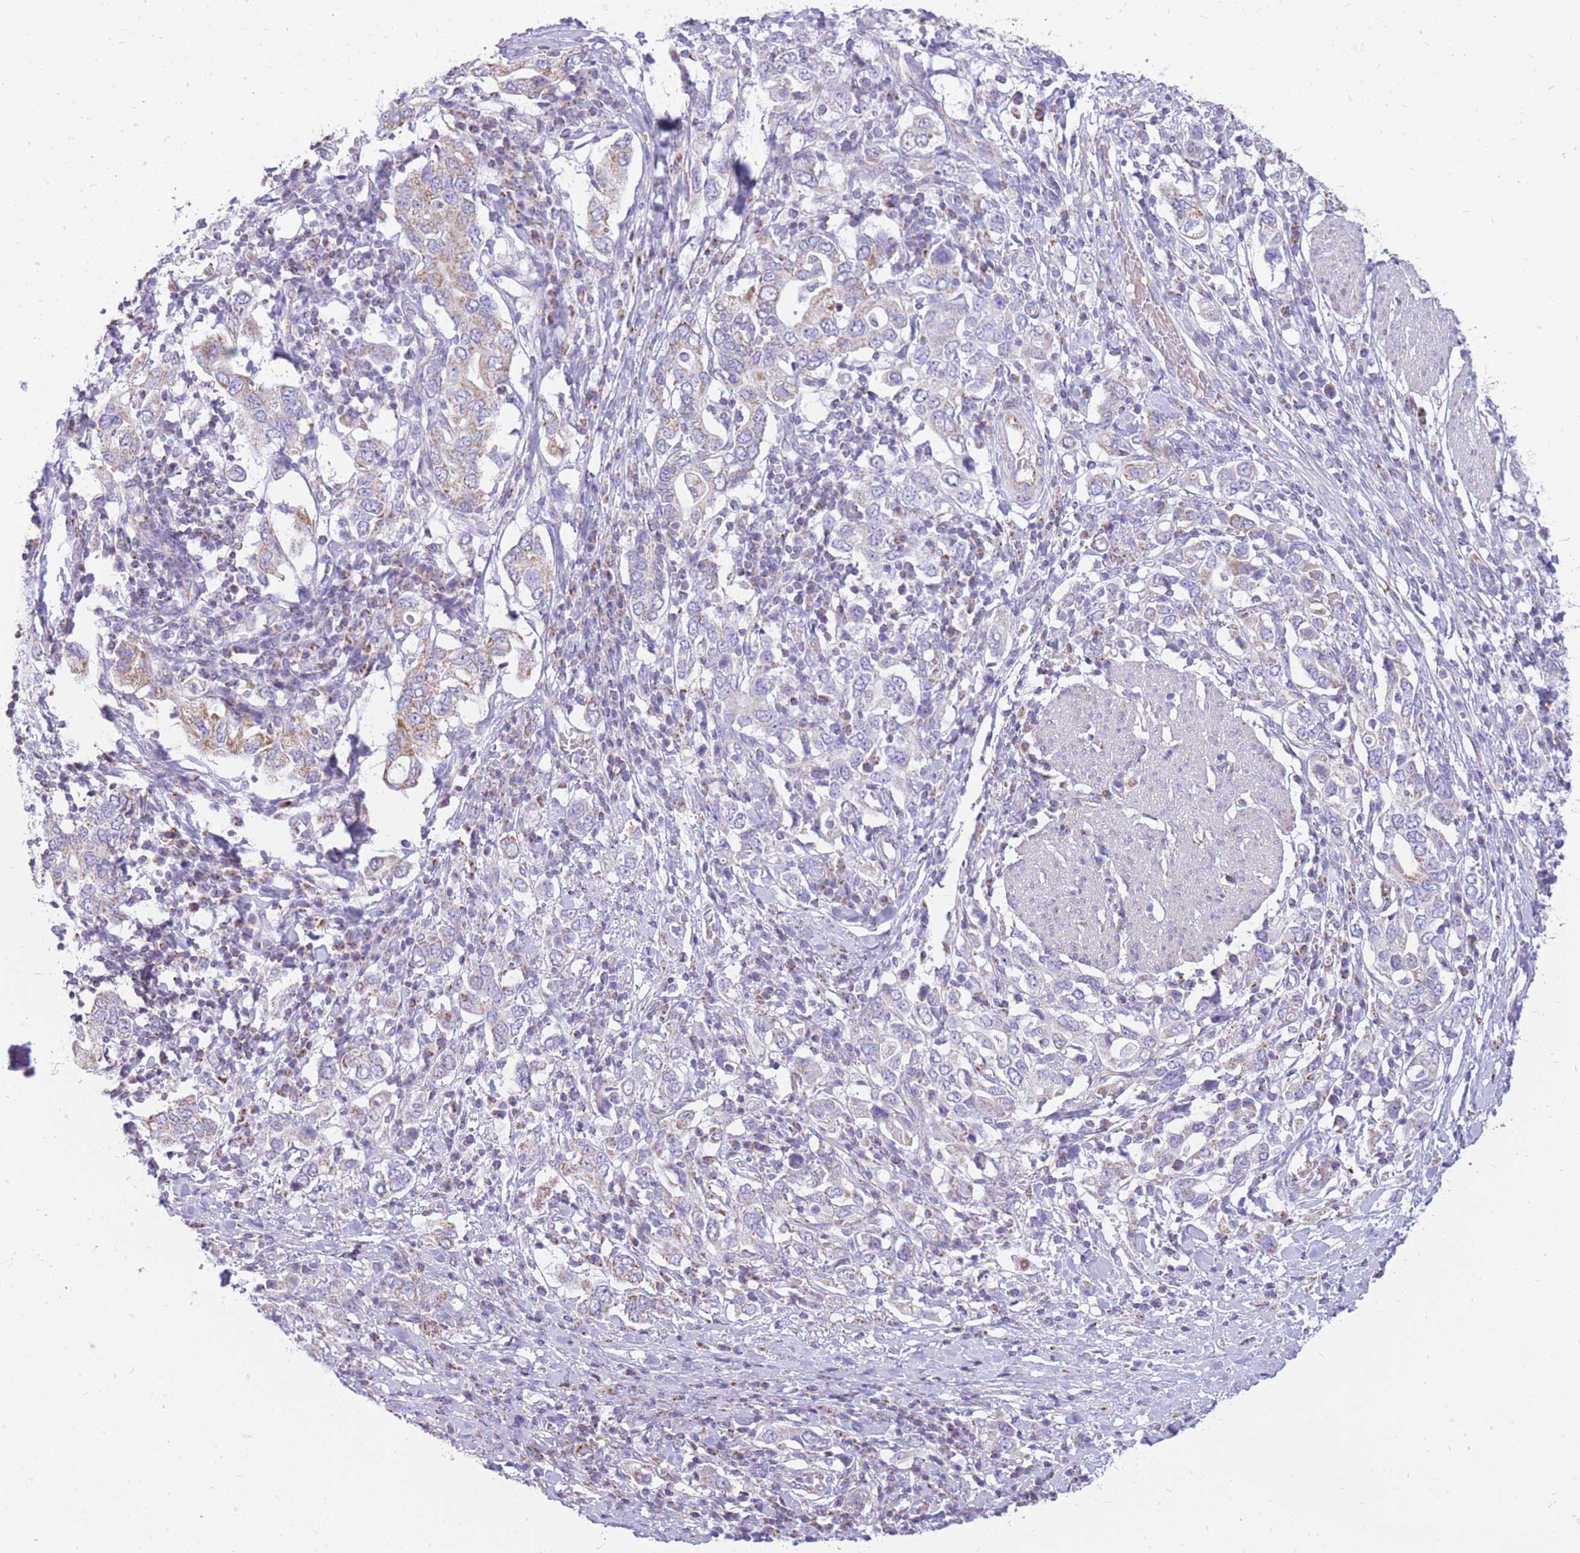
{"staining": {"intensity": "weak", "quantity": "<25%", "location": "cytoplasmic/membranous"}, "tissue": "stomach cancer", "cell_type": "Tumor cells", "image_type": "cancer", "snomed": [{"axis": "morphology", "description": "Adenocarcinoma, NOS"}, {"axis": "topography", "description": "Stomach, upper"}, {"axis": "topography", "description": "Stomach"}], "caption": "This is an immunohistochemistry micrograph of human stomach adenocarcinoma. There is no positivity in tumor cells.", "gene": "PCSK1", "patient": {"sex": "male", "age": 62}}